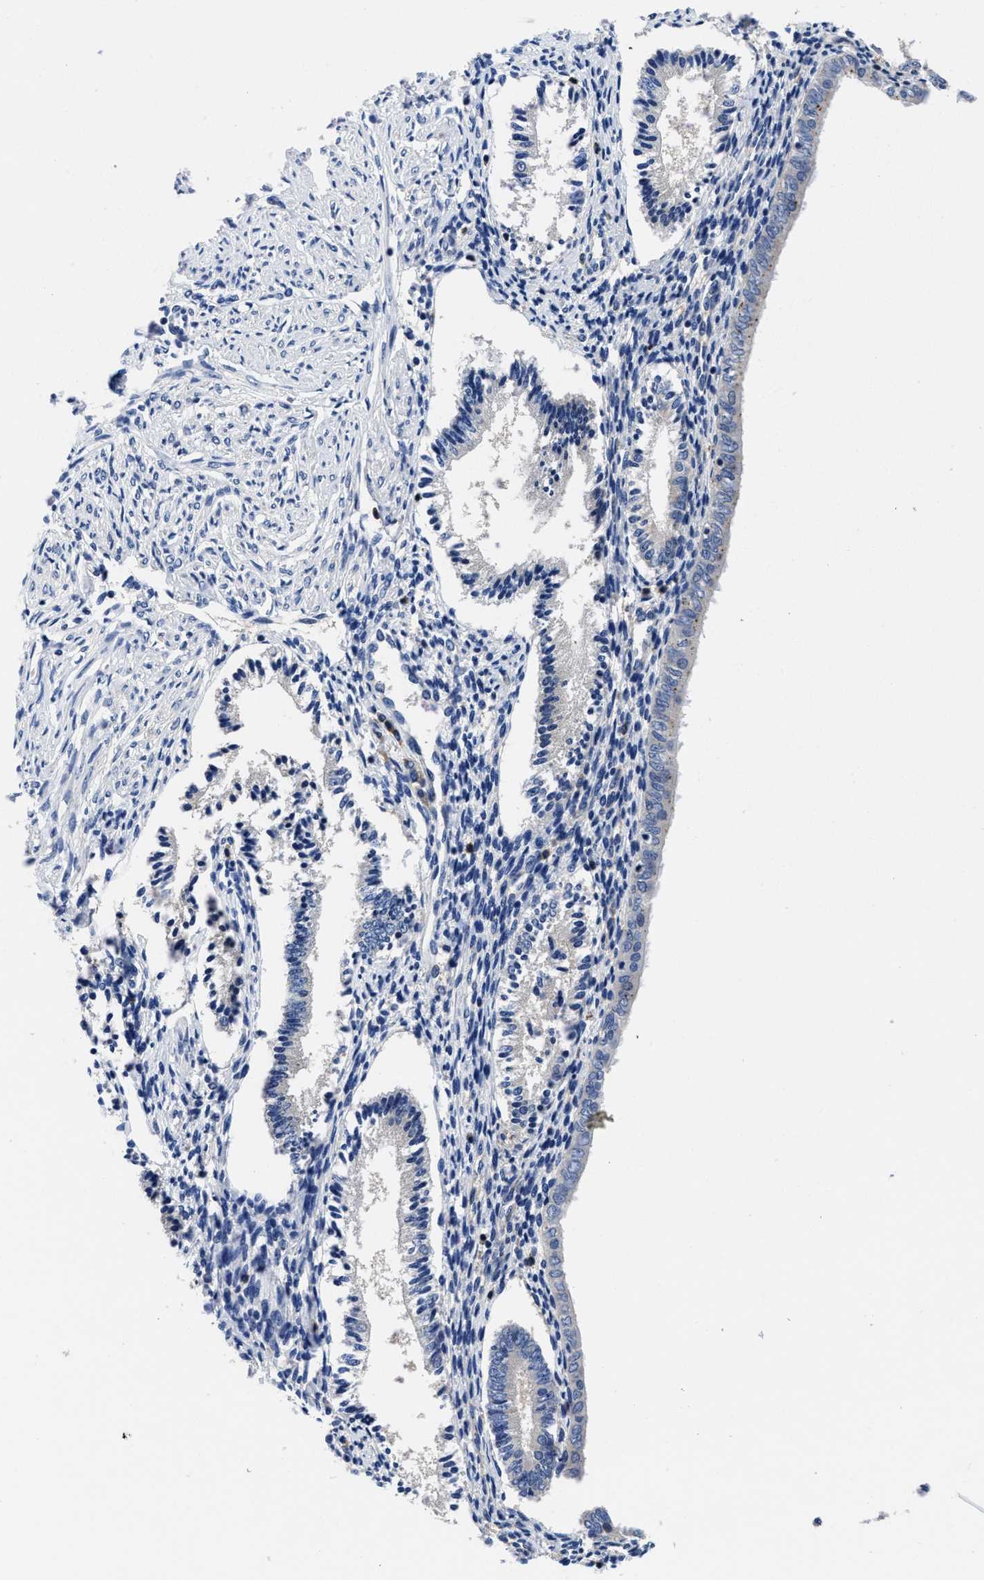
{"staining": {"intensity": "weak", "quantity": "<25%", "location": "cytoplasmic/membranous"}, "tissue": "endometrium", "cell_type": "Cells in endometrial stroma", "image_type": "normal", "snomed": [{"axis": "morphology", "description": "Normal tissue, NOS"}, {"axis": "topography", "description": "Endometrium"}], "caption": "Cells in endometrial stroma are negative for brown protein staining in normal endometrium. (DAB (3,3'-diaminobenzidine) immunohistochemistry (IHC) with hematoxylin counter stain).", "gene": "YARS1", "patient": {"sex": "female", "age": 42}}